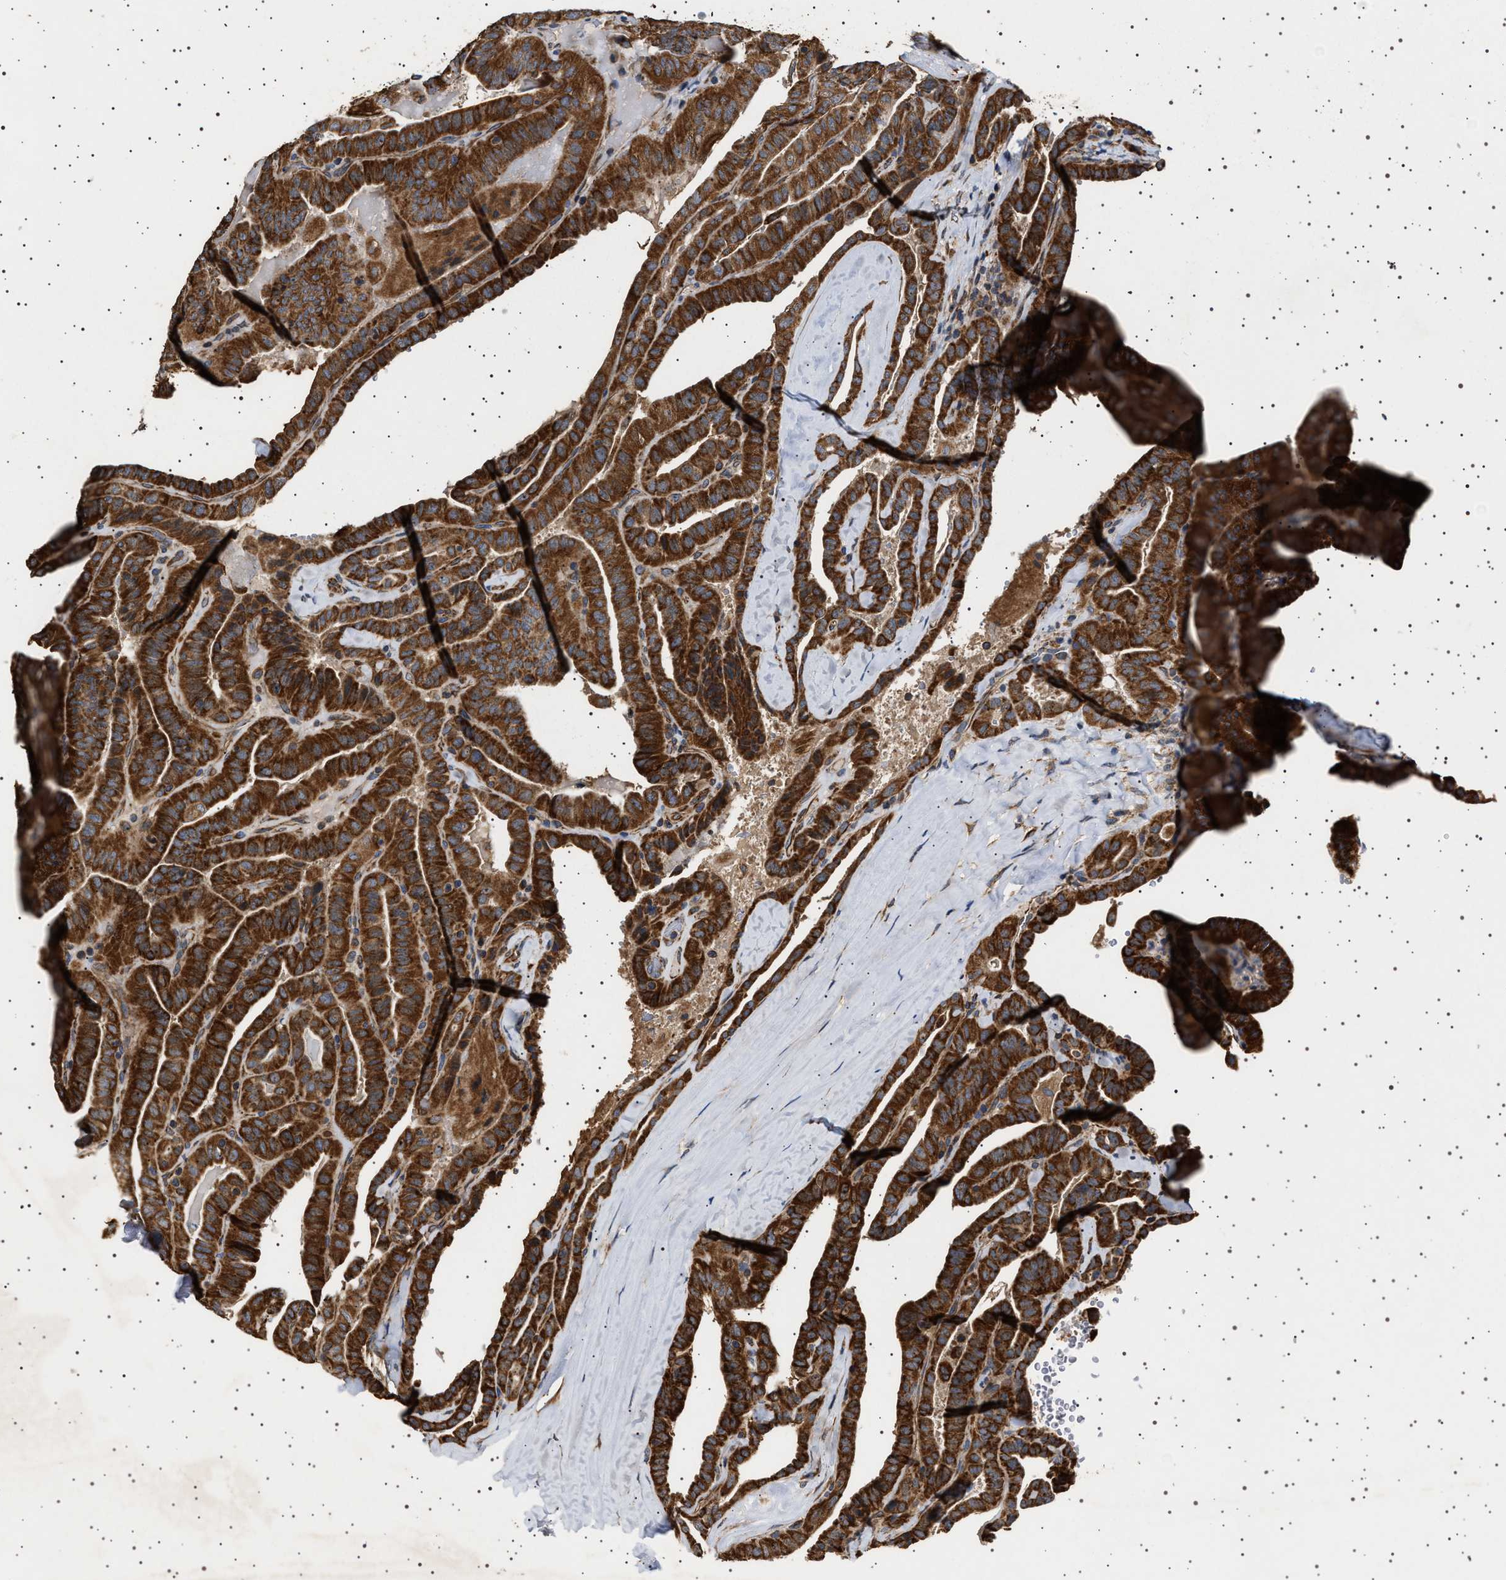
{"staining": {"intensity": "strong", "quantity": ">75%", "location": "cytoplasmic/membranous"}, "tissue": "thyroid cancer", "cell_type": "Tumor cells", "image_type": "cancer", "snomed": [{"axis": "morphology", "description": "Papillary adenocarcinoma, NOS"}, {"axis": "topography", "description": "Thyroid gland"}], "caption": "Protein expression analysis of human thyroid papillary adenocarcinoma reveals strong cytoplasmic/membranous expression in approximately >75% of tumor cells.", "gene": "TRUB2", "patient": {"sex": "male", "age": 77}}